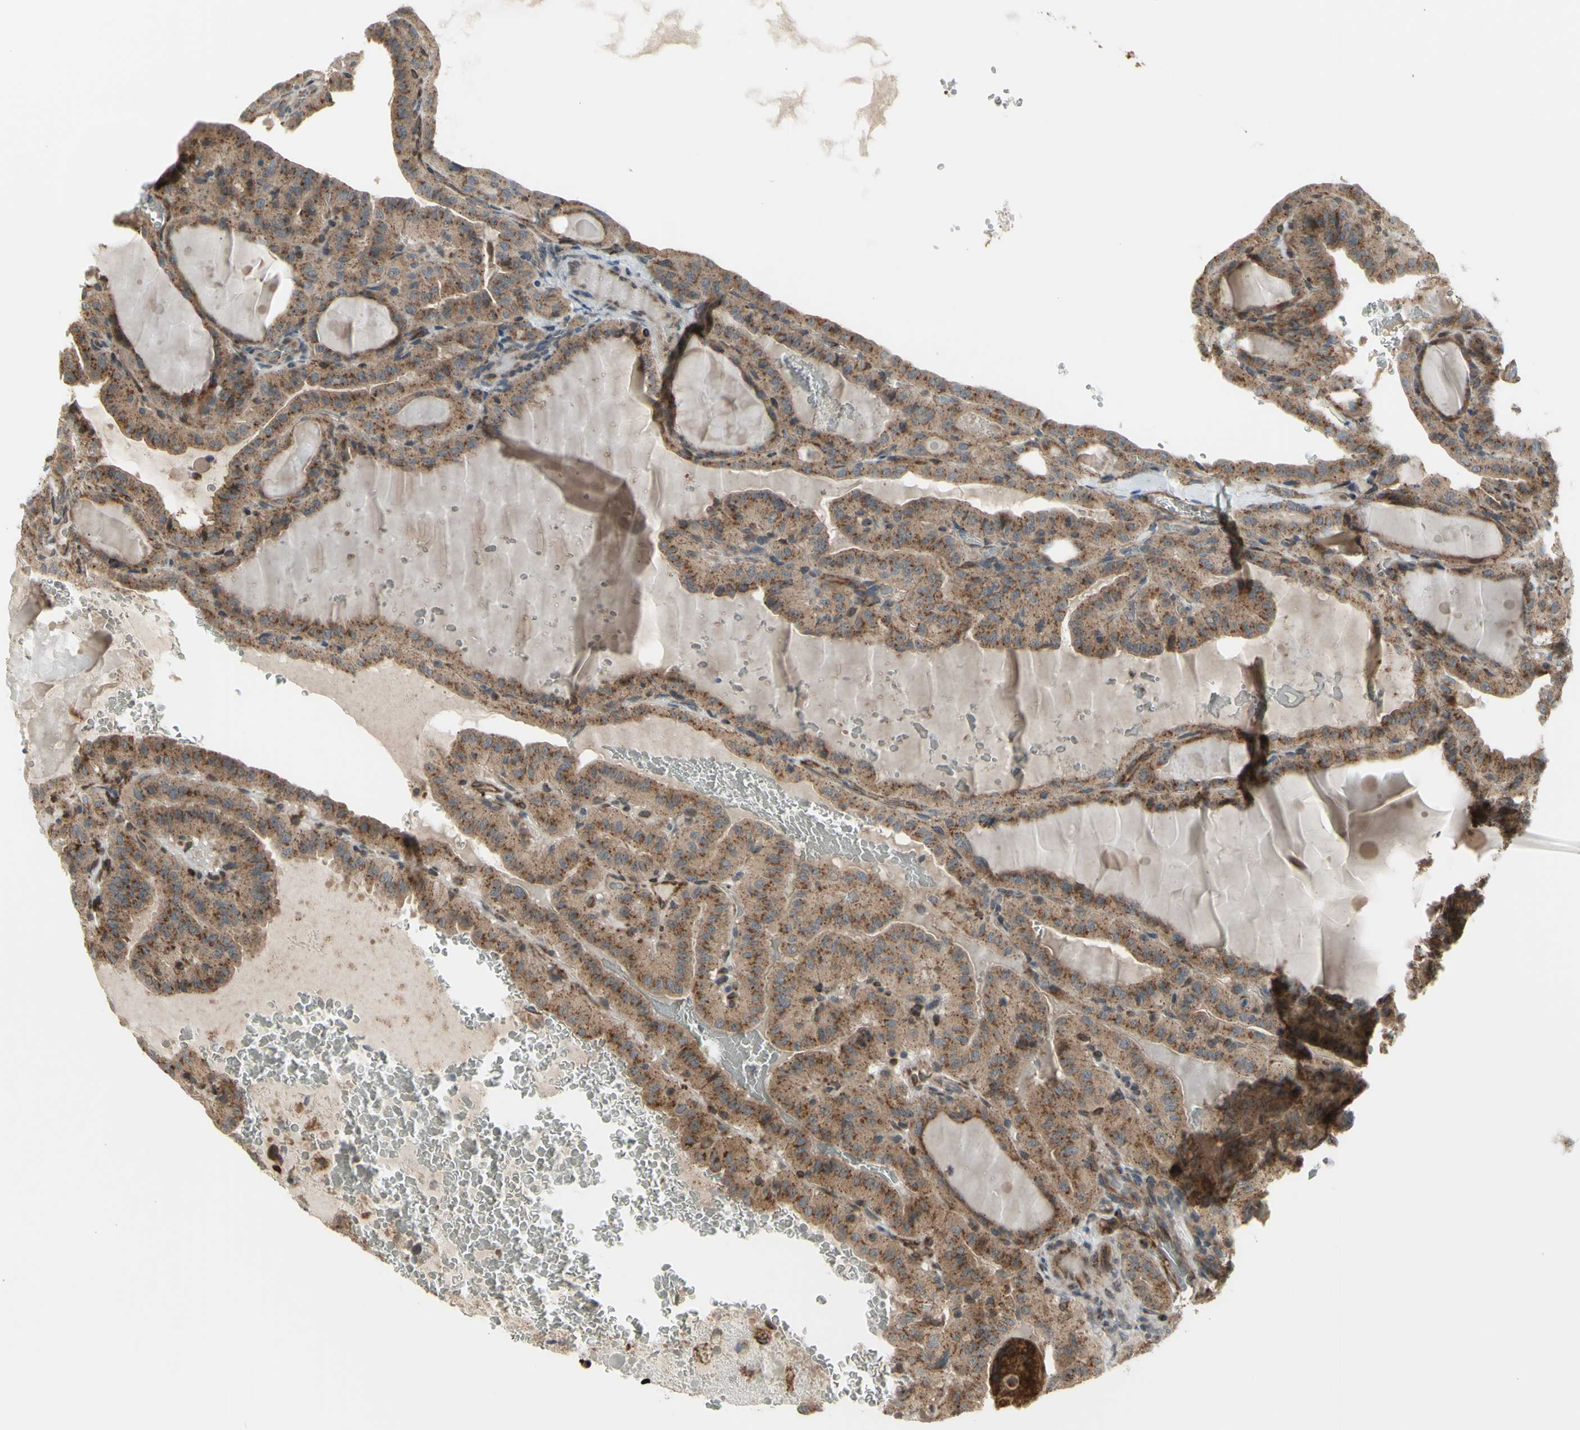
{"staining": {"intensity": "strong", "quantity": ">75%", "location": "cytoplasmic/membranous"}, "tissue": "thyroid cancer", "cell_type": "Tumor cells", "image_type": "cancer", "snomed": [{"axis": "morphology", "description": "Papillary adenocarcinoma, NOS"}, {"axis": "topography", "description": "Thyroid gland"}], "caption": "The histopathology image demonstrates a brown stain indicating the presence of a protein in the cytoplasmic/membranous of tumor cells in thyroid cancer (papillary adenocarcinoma). (brown staining indicates protein expression, while blue staining denotes nuclei).", "gene": "SLC39A9", "patient": {"sex": "male", "age": 77}}